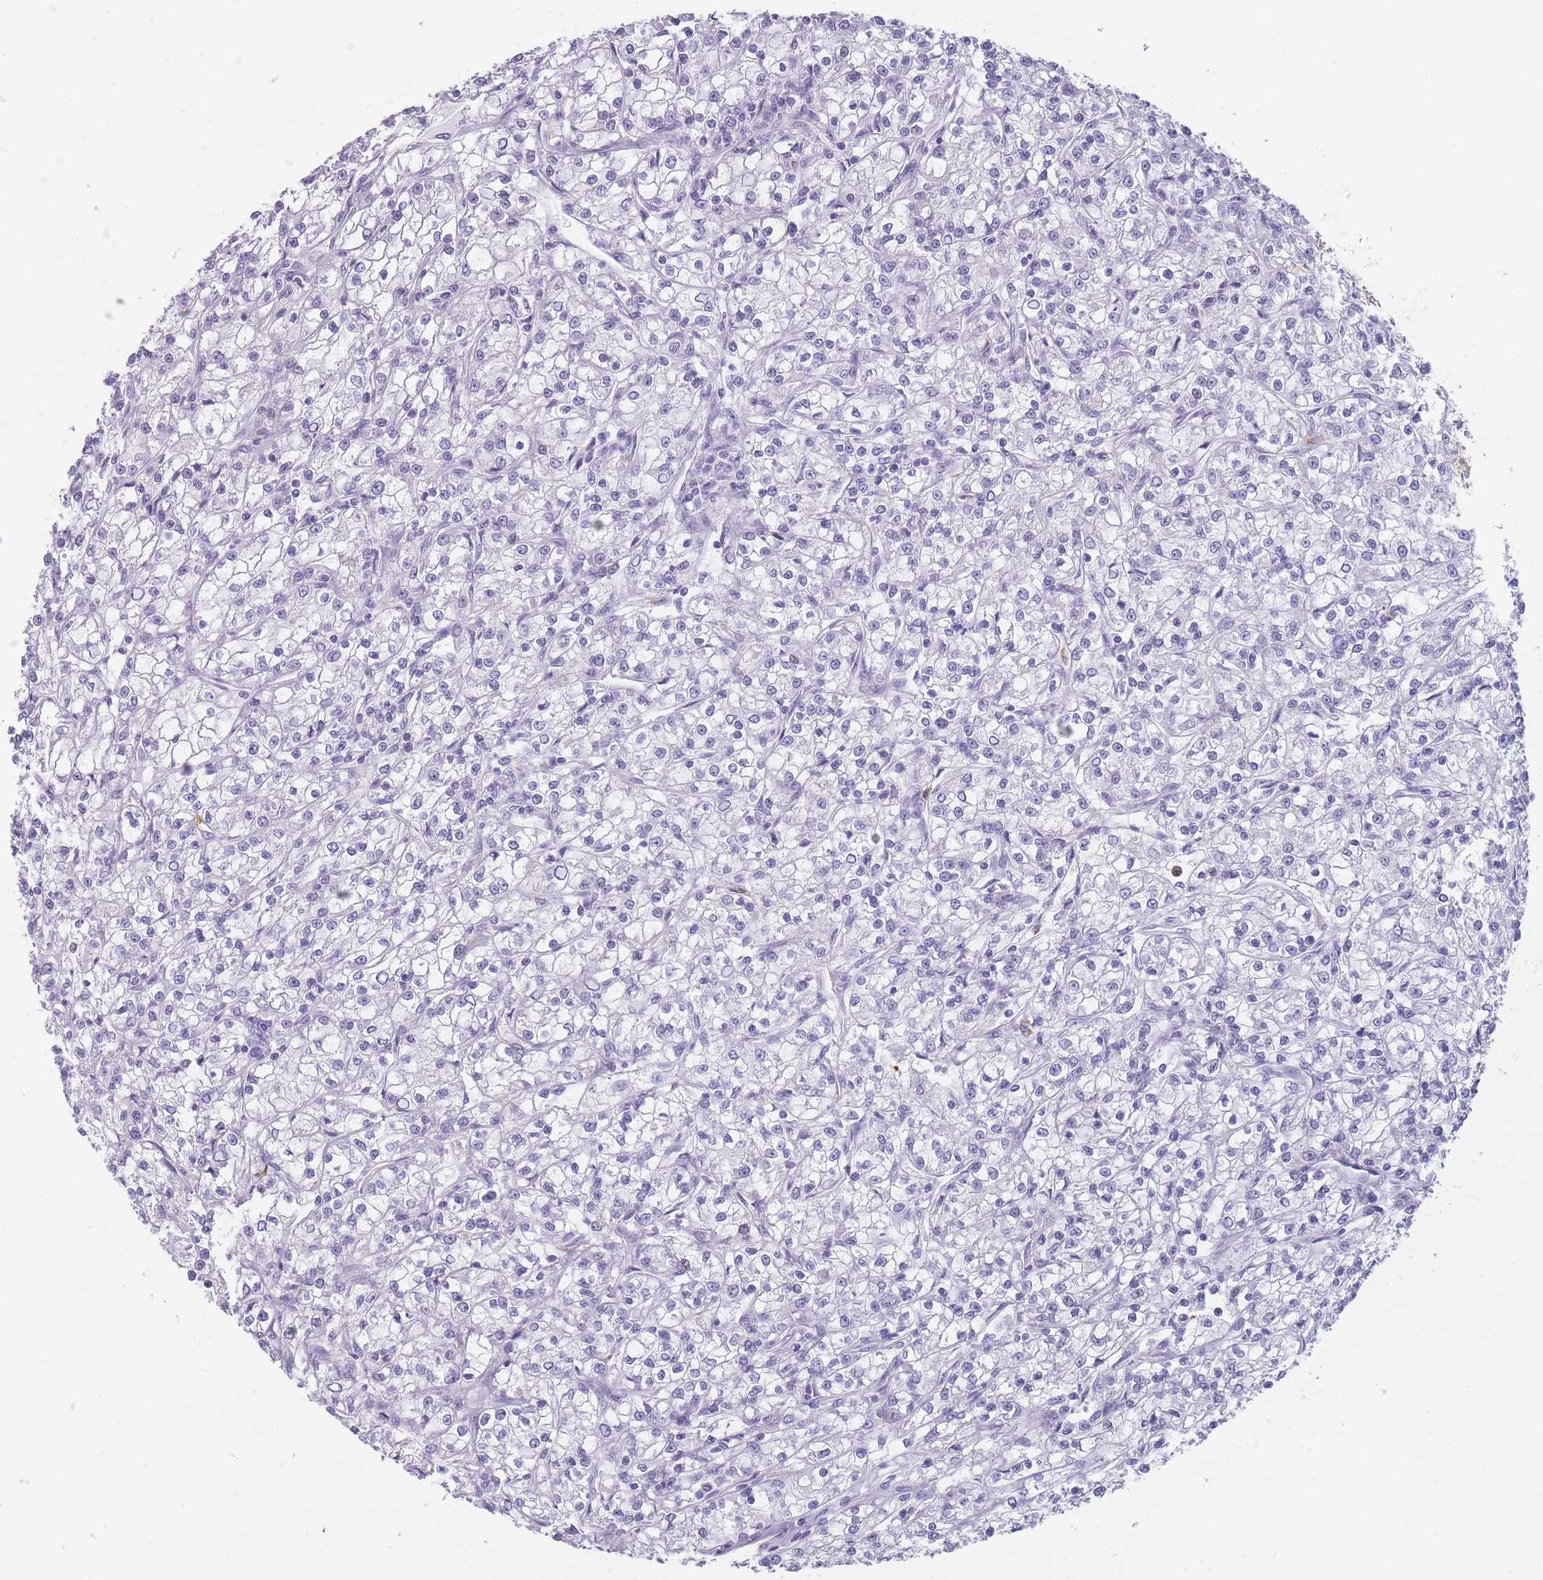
{"staining": {"intensity": "negative", "quantity": "none", "location": "none"}, "tissue": "renal cancer", "cell_type": "Tumor cells", "image_type": "cancer", "snomed": [{"axis": "morphology", "description": "Adenocarcinoma, NOS"}, {"axis": "topography", "description": "Kidney"}], "caption": "This is an immunohistochemistry image of human renal adenocarcinoma. There is no staining in tumor cells.", "gene": "CR1L", "patient": {"sex": "female", "age": 59}}